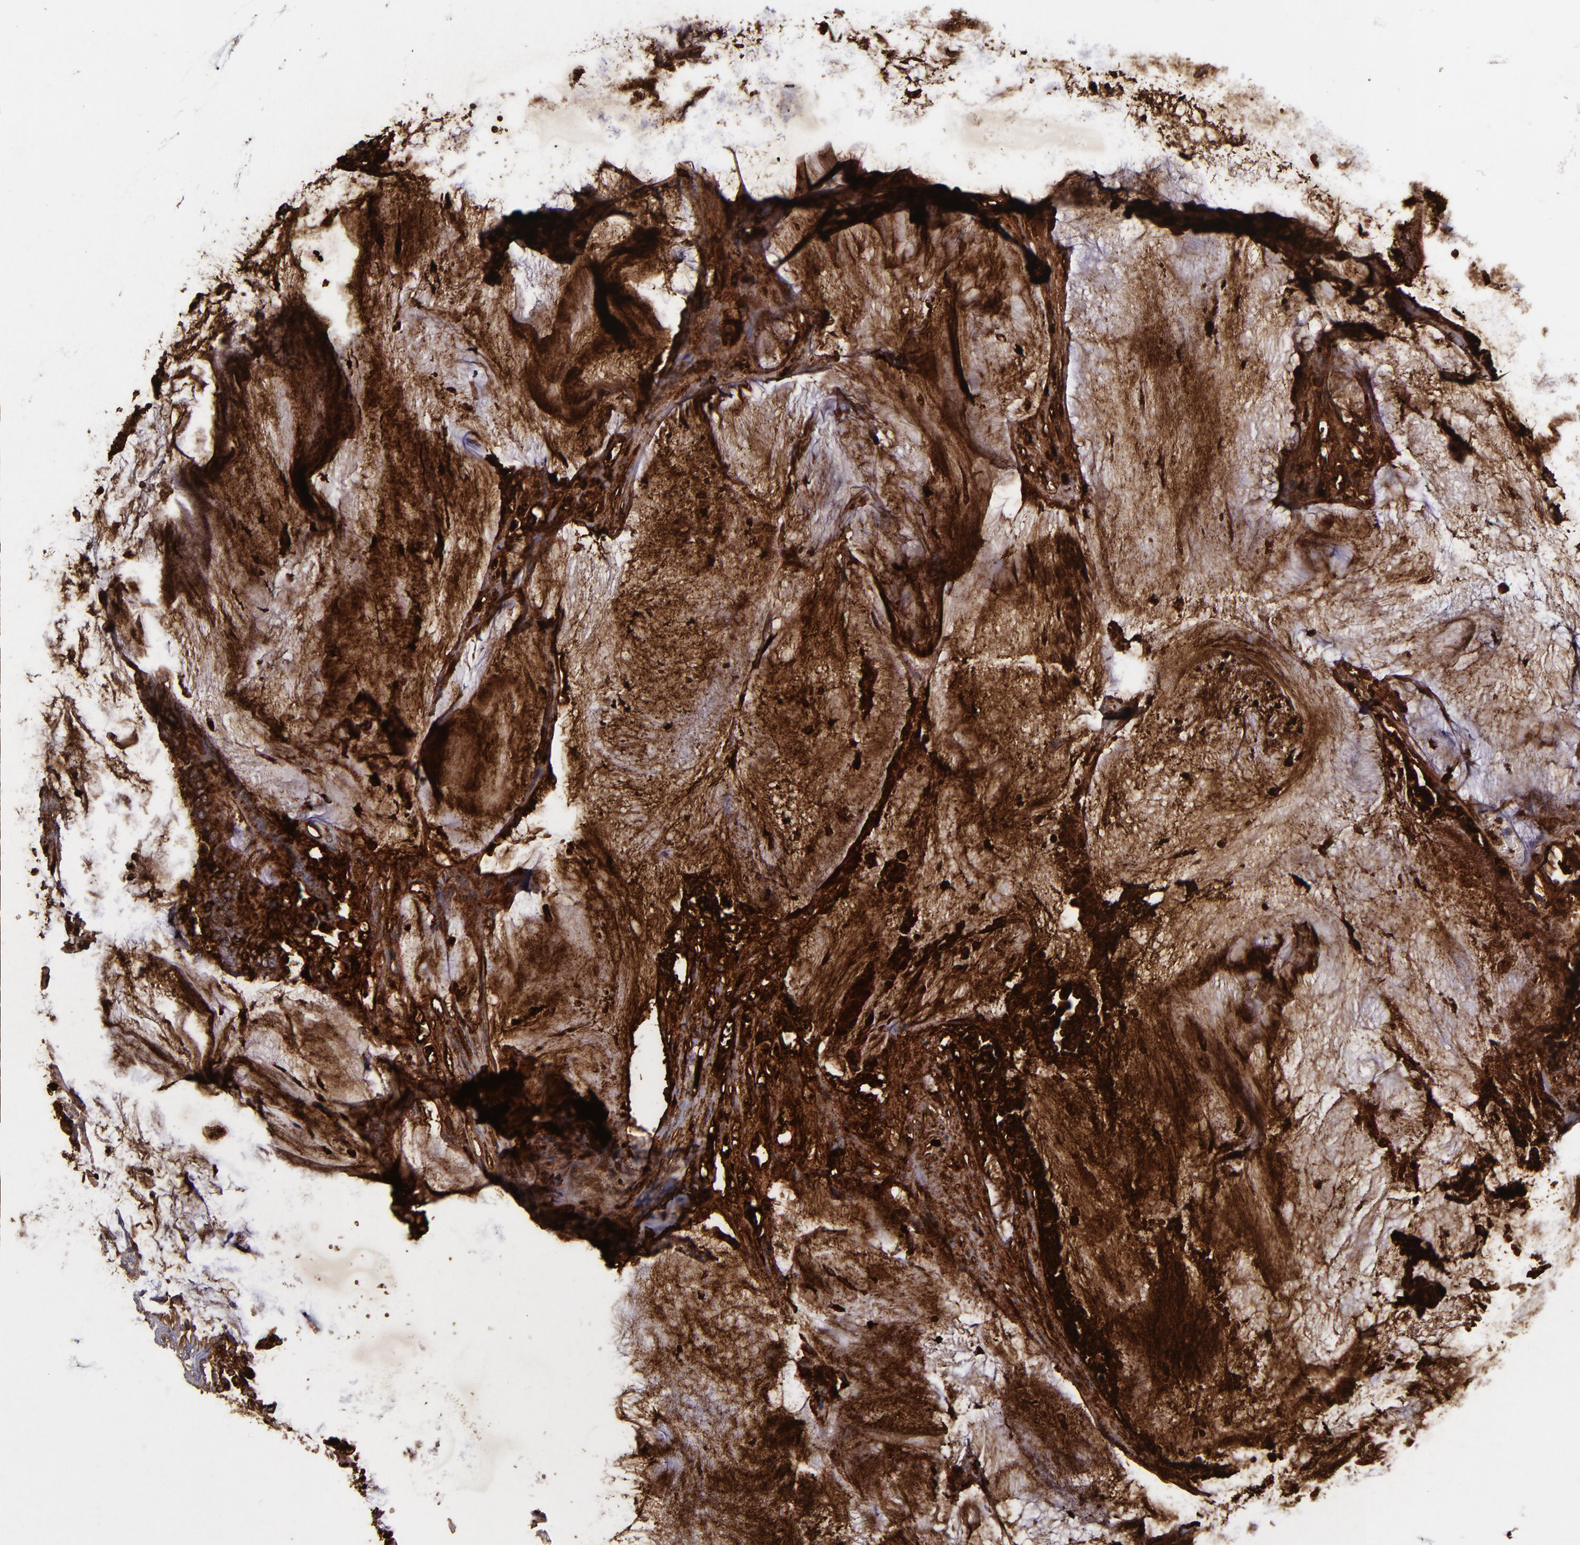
{"staining": {"intensity": "strong", "quantity": ">75%", "location": "cytoplasmic/membranous"}, "tissue": "colorectal cancer", "cell_type": "Tumor cells", "image_type": "cancer", "snomed": [{"axis": "morphology", "description": "Adenocarcinoma, NOS"}, {"axis": "topography", "description": "Rectum"}], "caption": "Colorectal adenocarcinoma stained with a protein marker demonstrates strong staining in tumor cells.", "gene": "MFGE8", "patient": {"sex": "female", "age": 66}}